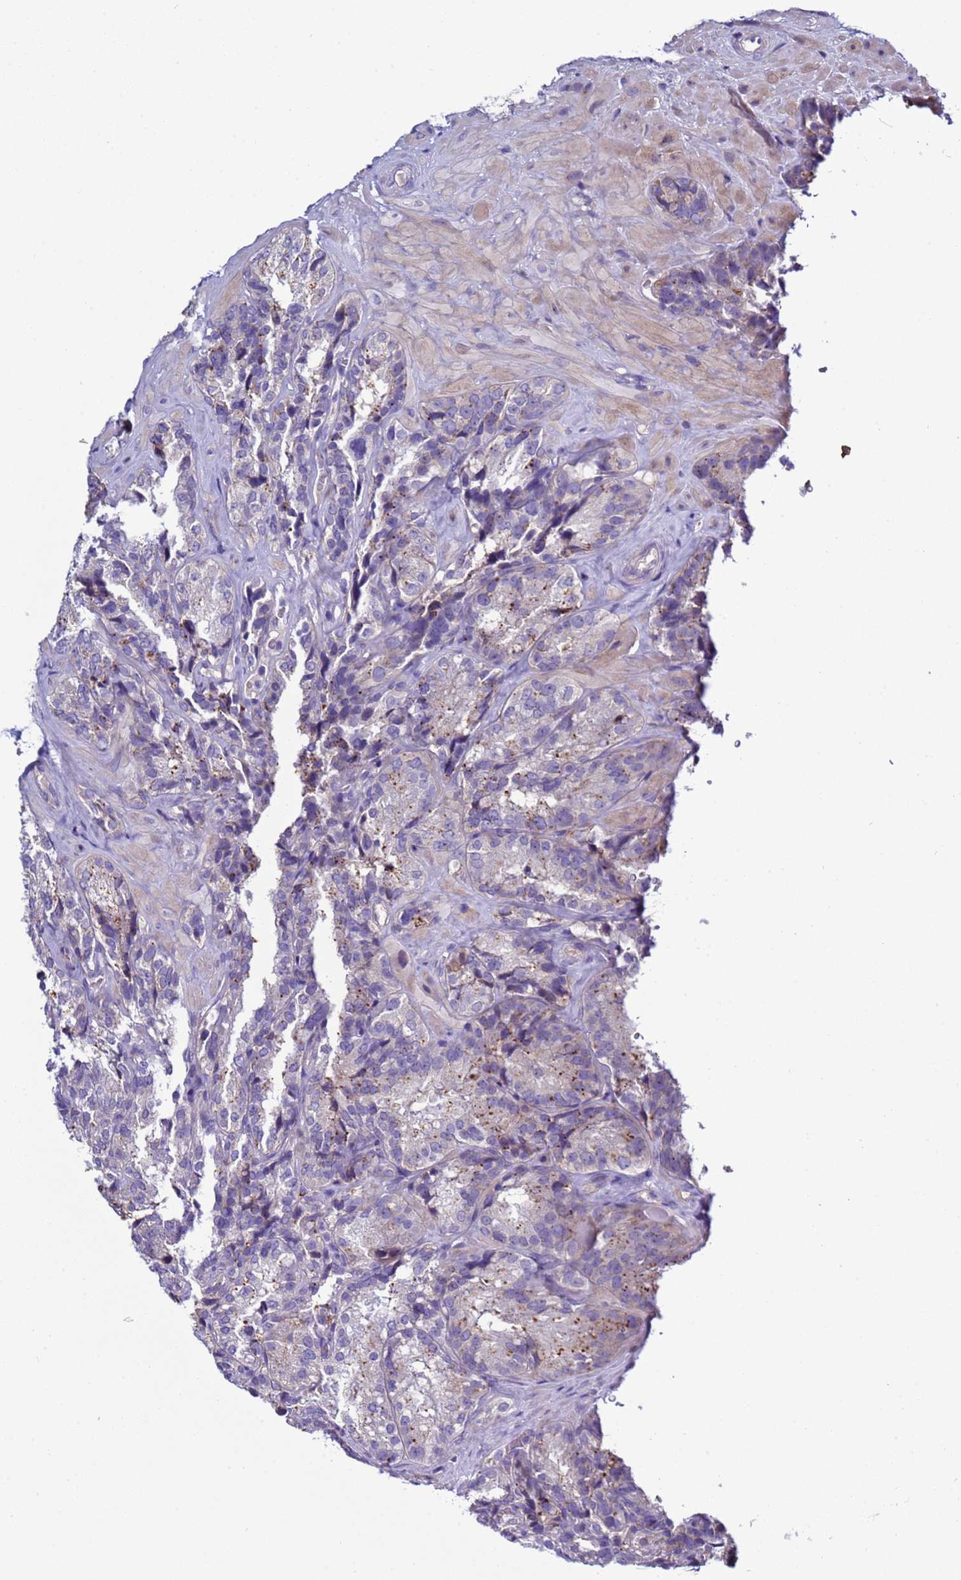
{"staining": {"intensity": "moderate", "quantity": "<25%", "location": "cytoplasmic/membranous"}, "tissue": "seminal vesicle", "cell_type": "Glandular cells", "image_type": "normal", "snomed": [{"axis": "morphology", "description": "Normal tissue, NOS"}, {"axis": "topography", "description": "Seminal veicle"}], "caption": "A high-resolution image shows immunohistochemistry (IHC) staining of normal seminal vesicle, which displays moderate cytoplasmic/membranous expression in about <25% of glandular cells. The staining was performed using DAB, with brown indicating positive protein expression. Nuclei are stained blue with hematoxylin.", "gene": "NAT1", "patient": {"sex": "male", "age": 58}}